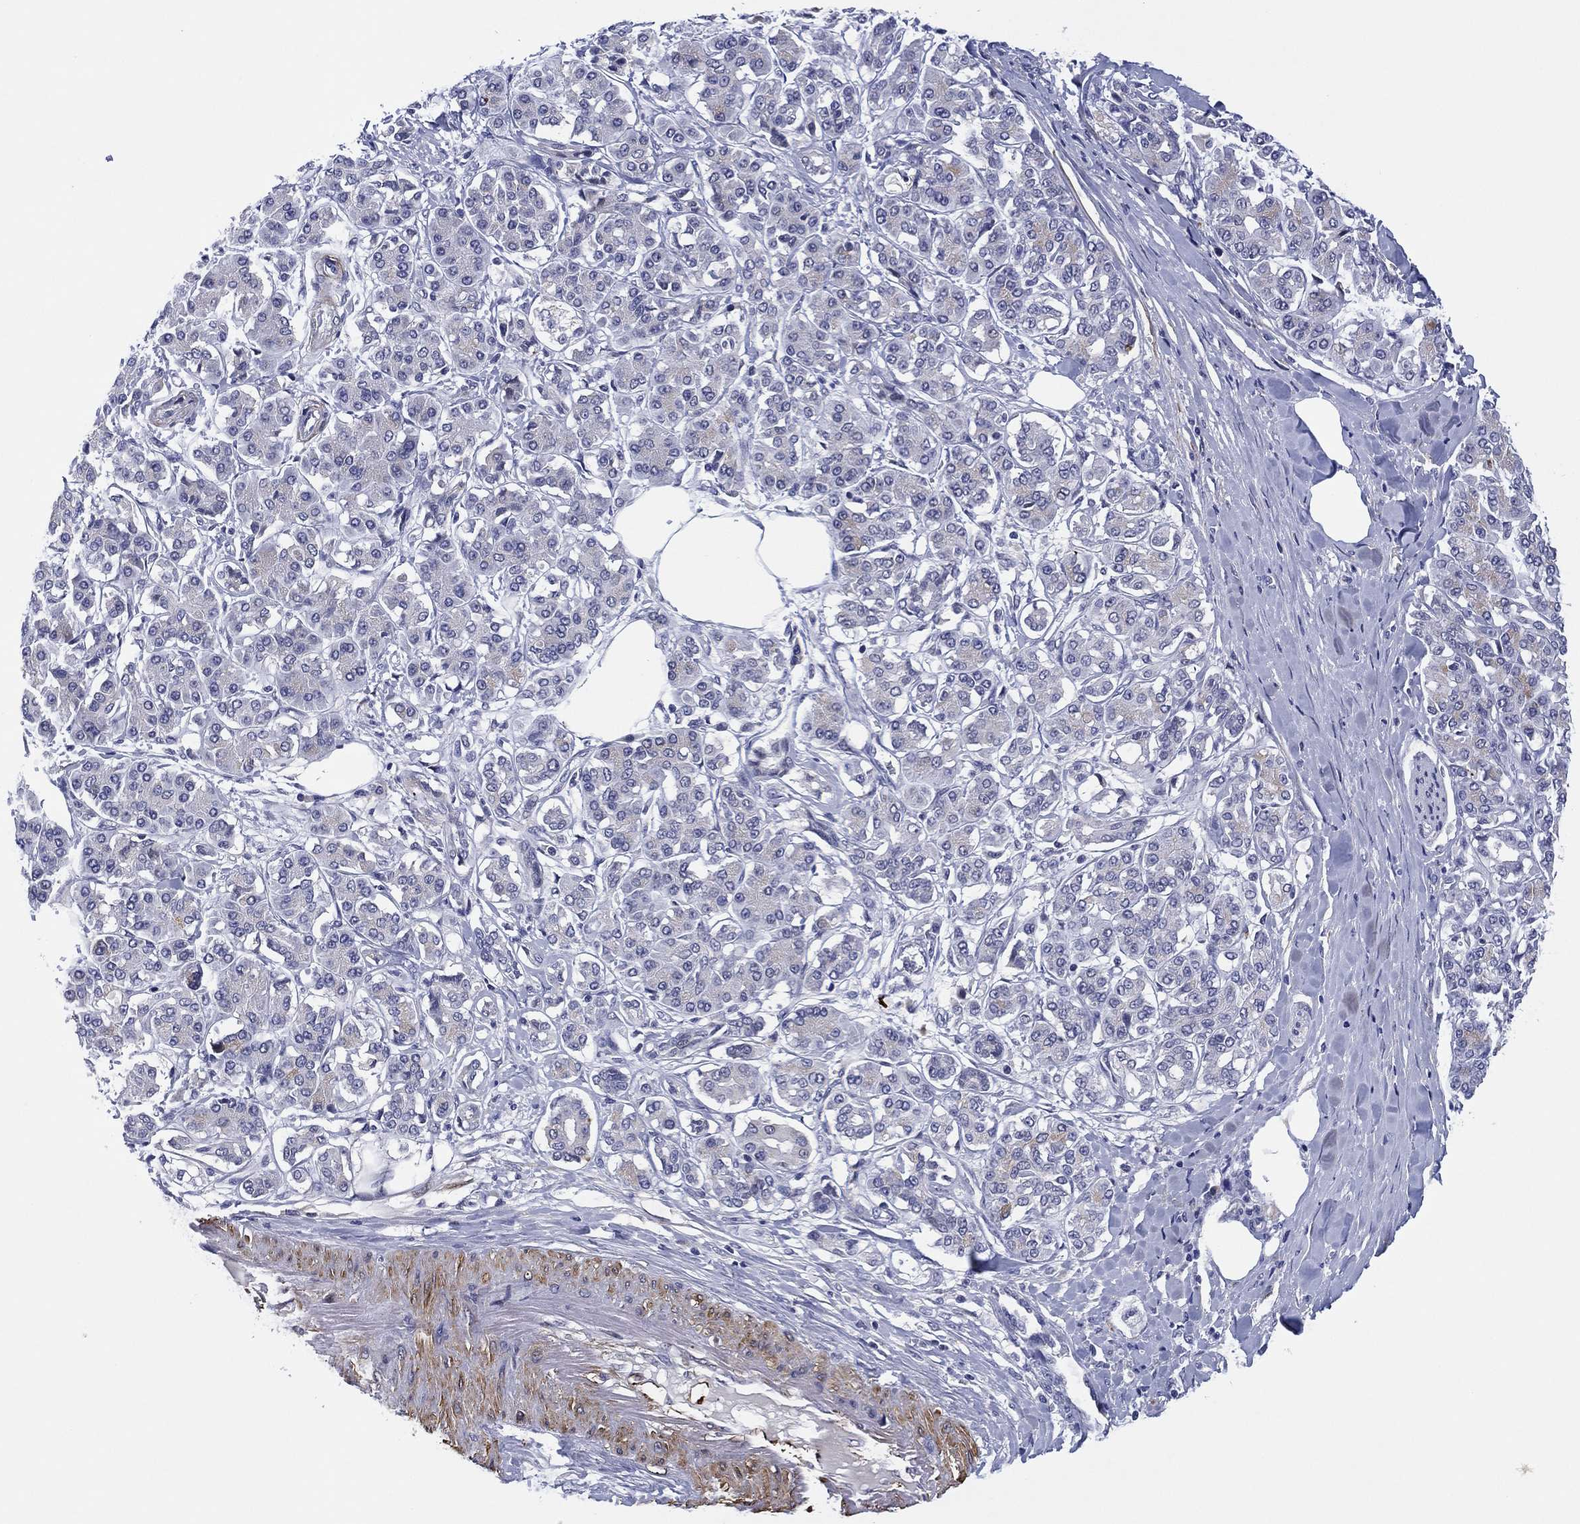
{"staining": {"intensity": "negative", "quantity": "none", "location": "none"}, "tissue": "pancreatic cancer", "cell_type": "Tumor cells", "image_type": "cancer", "snomed": [{"axis": "morphology", "description": "Adenocarcinoma, NOS"}, {"axis": "topography", "description": "Pancreas"}], "caption": "IHC of pancreatic cancer demonstrates no staining in tumor cells.", "gene": "CLIP3", "patient": {"sex": "female", "age": 56}}